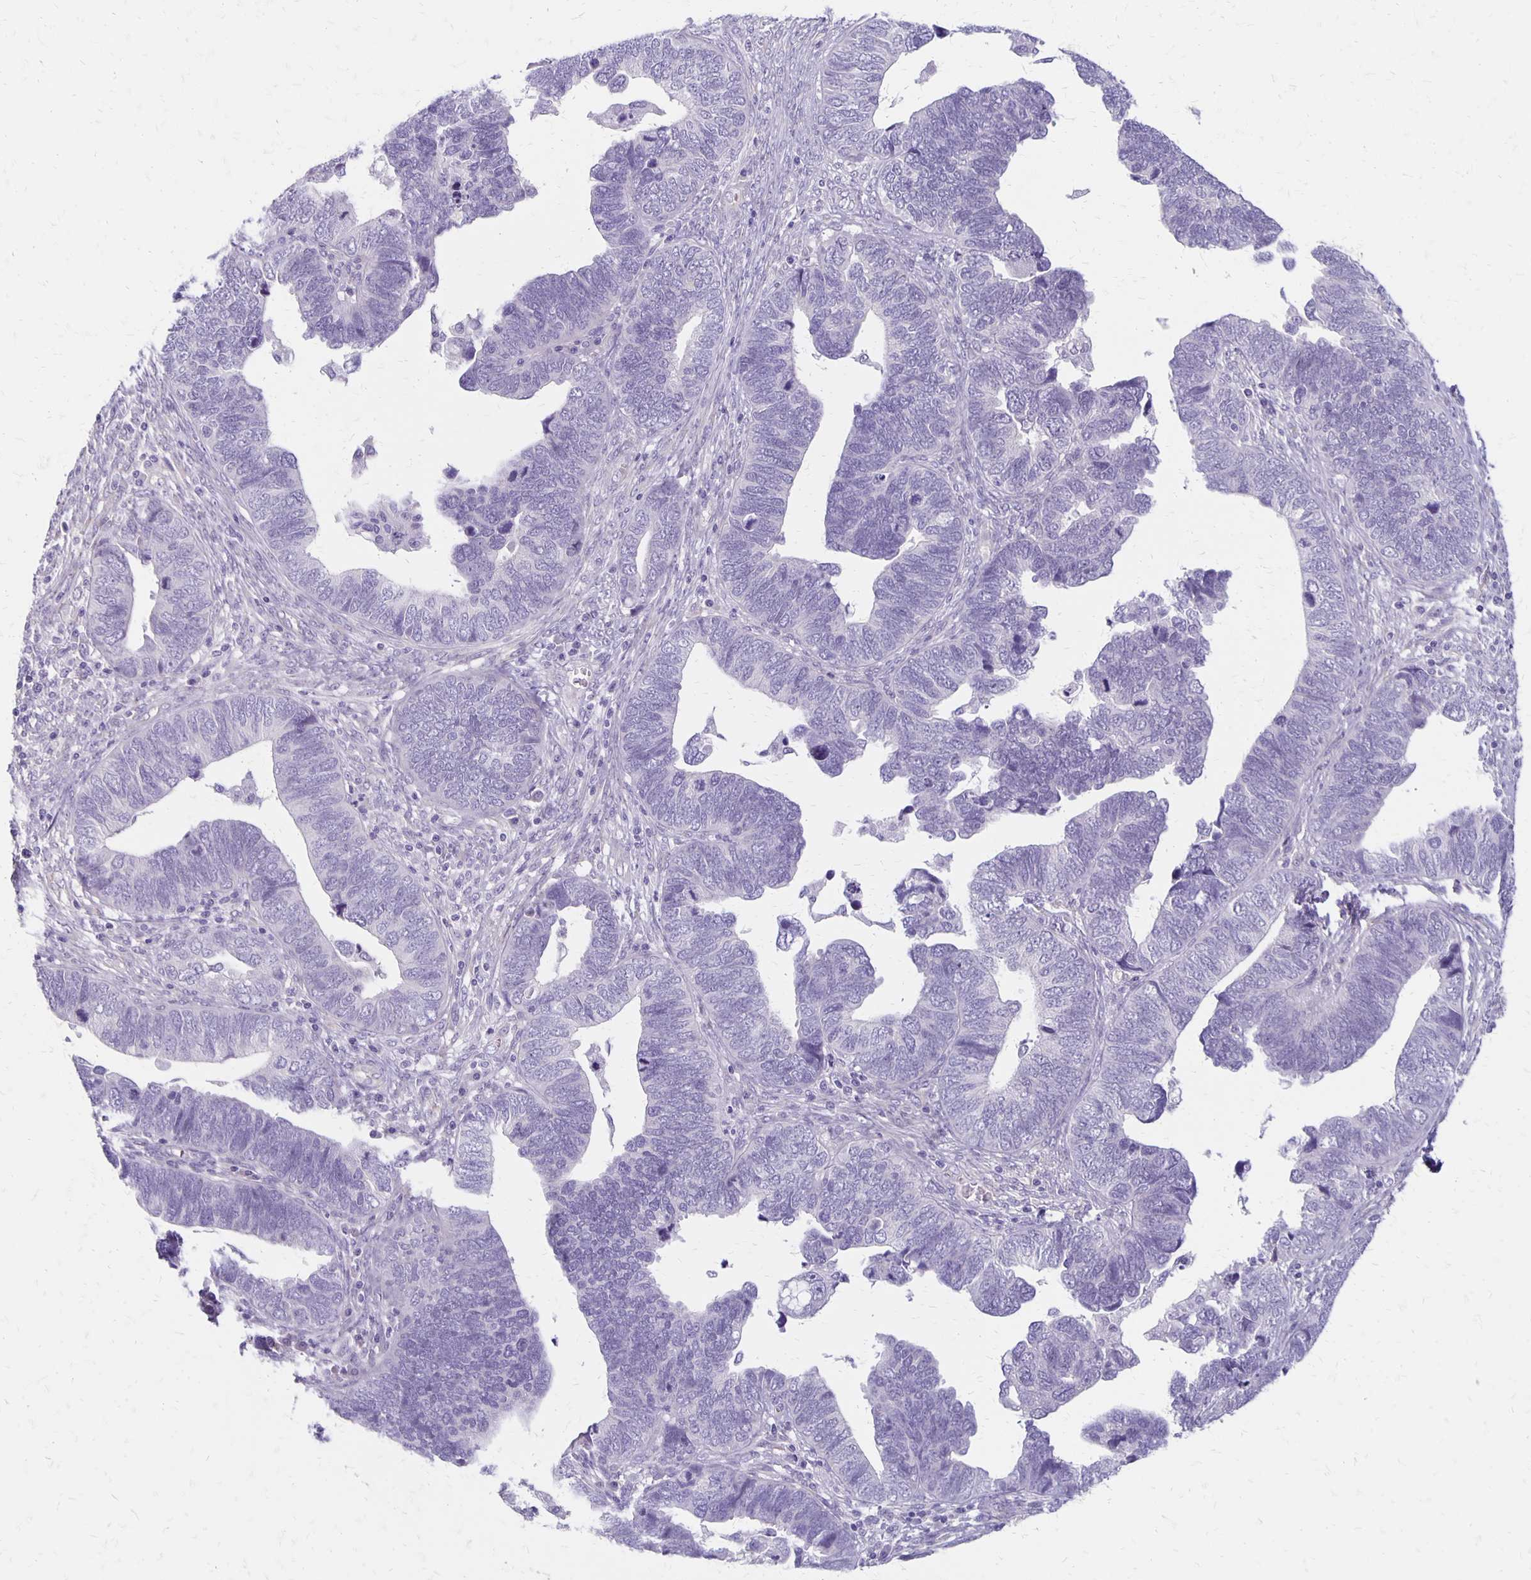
{"staining": {"intensity": "negative", "quantity": "none", "location": "none"}, "tissue": "endometrial cancer", "cell_type": "Tumor cells", "image_type": "cancer", "snomed": [{"axis": "morphology", "description": "Adenocarcinoma, NOS"}, {"axis": "topography", "description": "Endometrium"}], "caption": "Immunohistochemistry (IHC) of adenocarcinoma (endometrial) reveals no expression in tumor cells. (Stains: DAB (3,3'-diaminobenzidine) IHC with hematoxylin counter stain, Microscopy: brightfield microscopy at high magnification).", "gene": "HOMER1", "patient": {"sex": "female", "age": 79}}